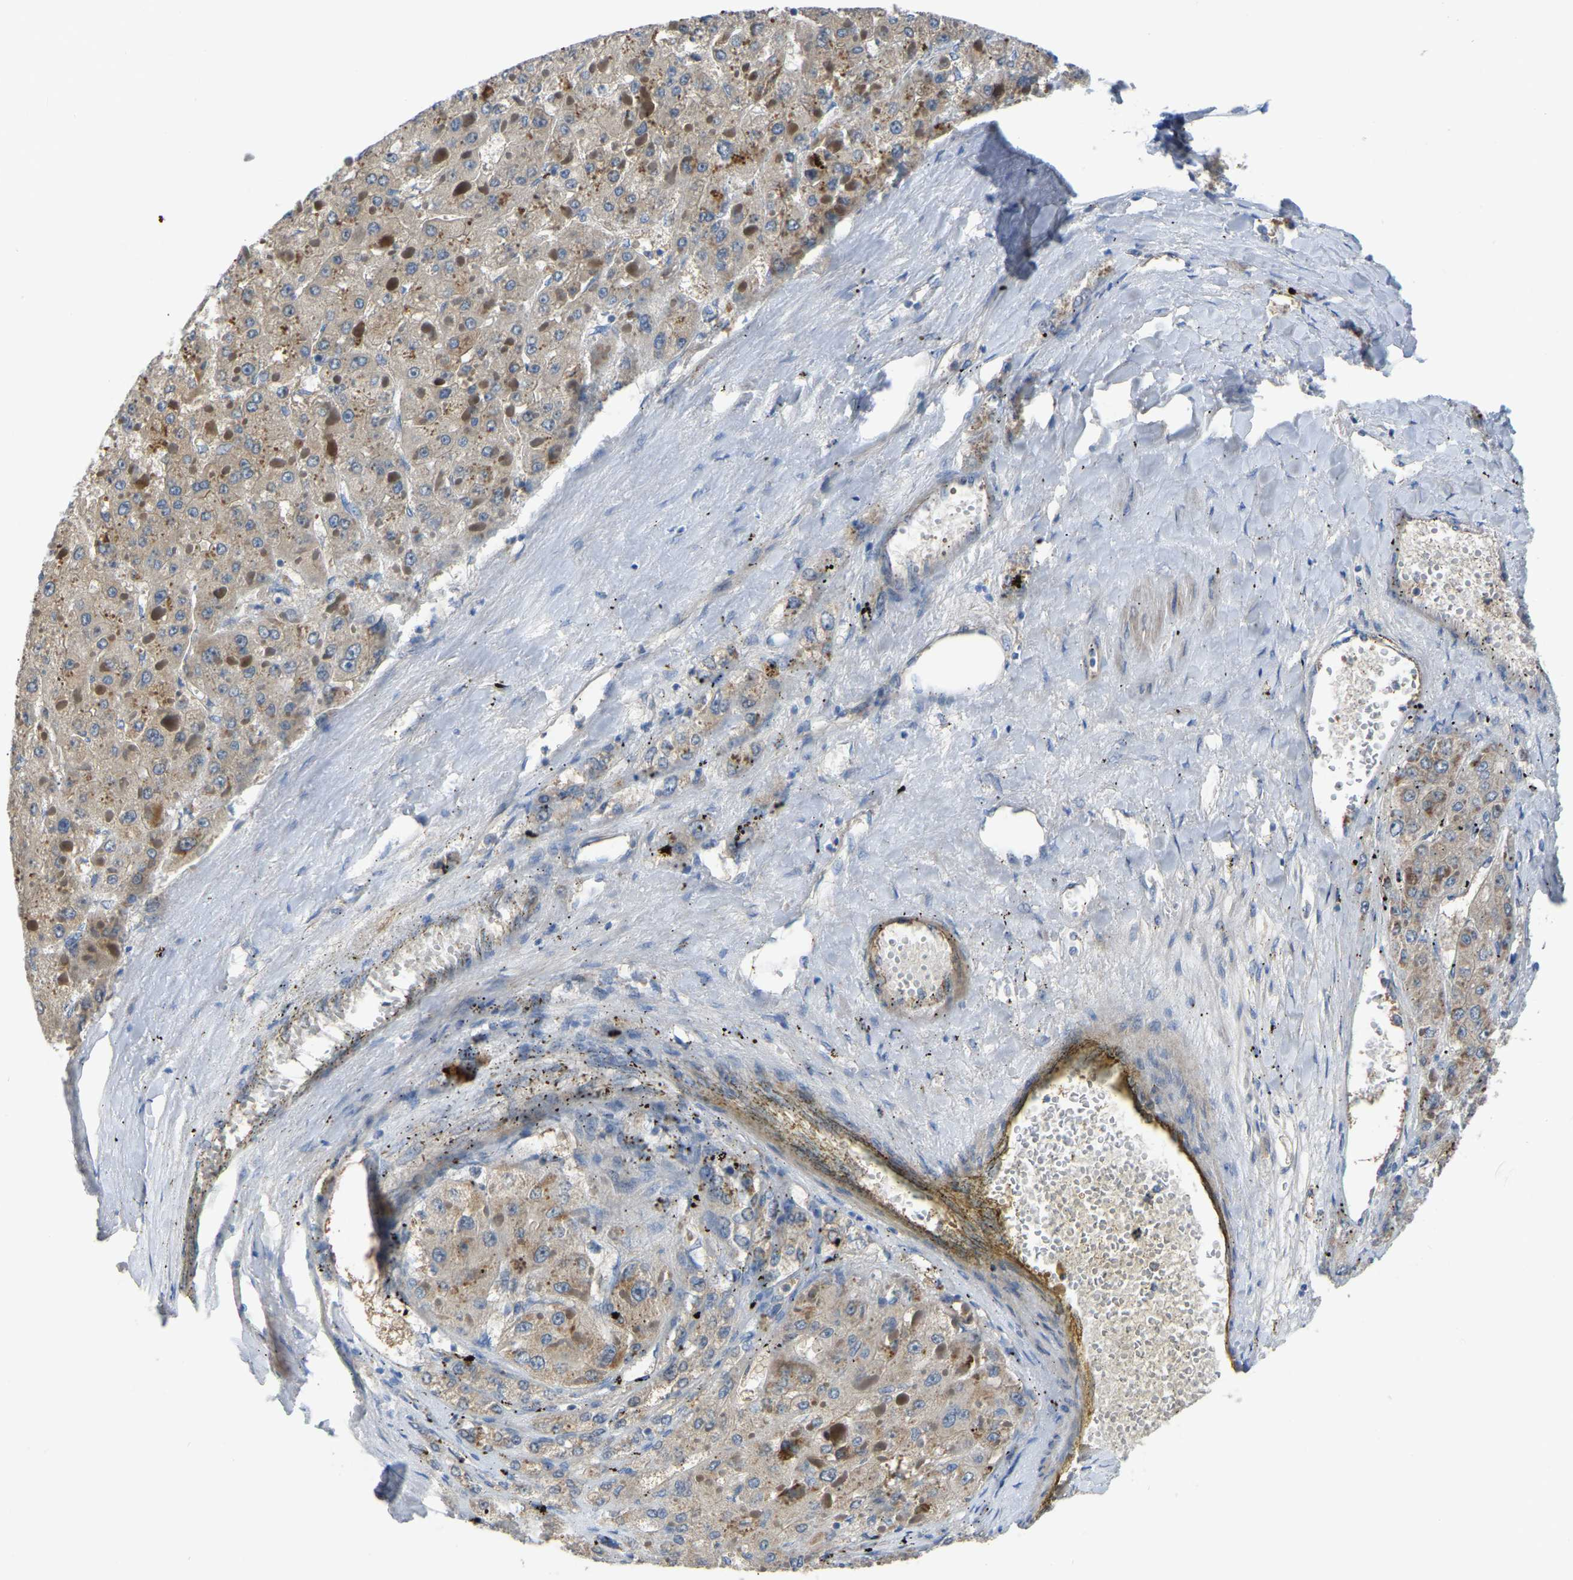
{"staining": {"intensity": "weak", "quantity": ">75%", "location": "cytoplasmic/membranous"}, "tissue": "liver cancer", "cell_type": "Tumor cells", "image_type": "cancer", "snomed": [{"axis": "morphology", "description": "Carcinoma, Hepatocellular, NOS"}, {"axis": "topography", "description": "Liver"}], "caption": "Hepatocellular carcinoma (liver) stained with DAB (3,3'-diaminobenzidine) immunohistochemistry (IHC) displays low levels of weak cytoplasmic/membranous expression in approximately >75% of tumor cells.", "gene": "HIGD2B", "patient": {"sex": "female", "age": 73}}